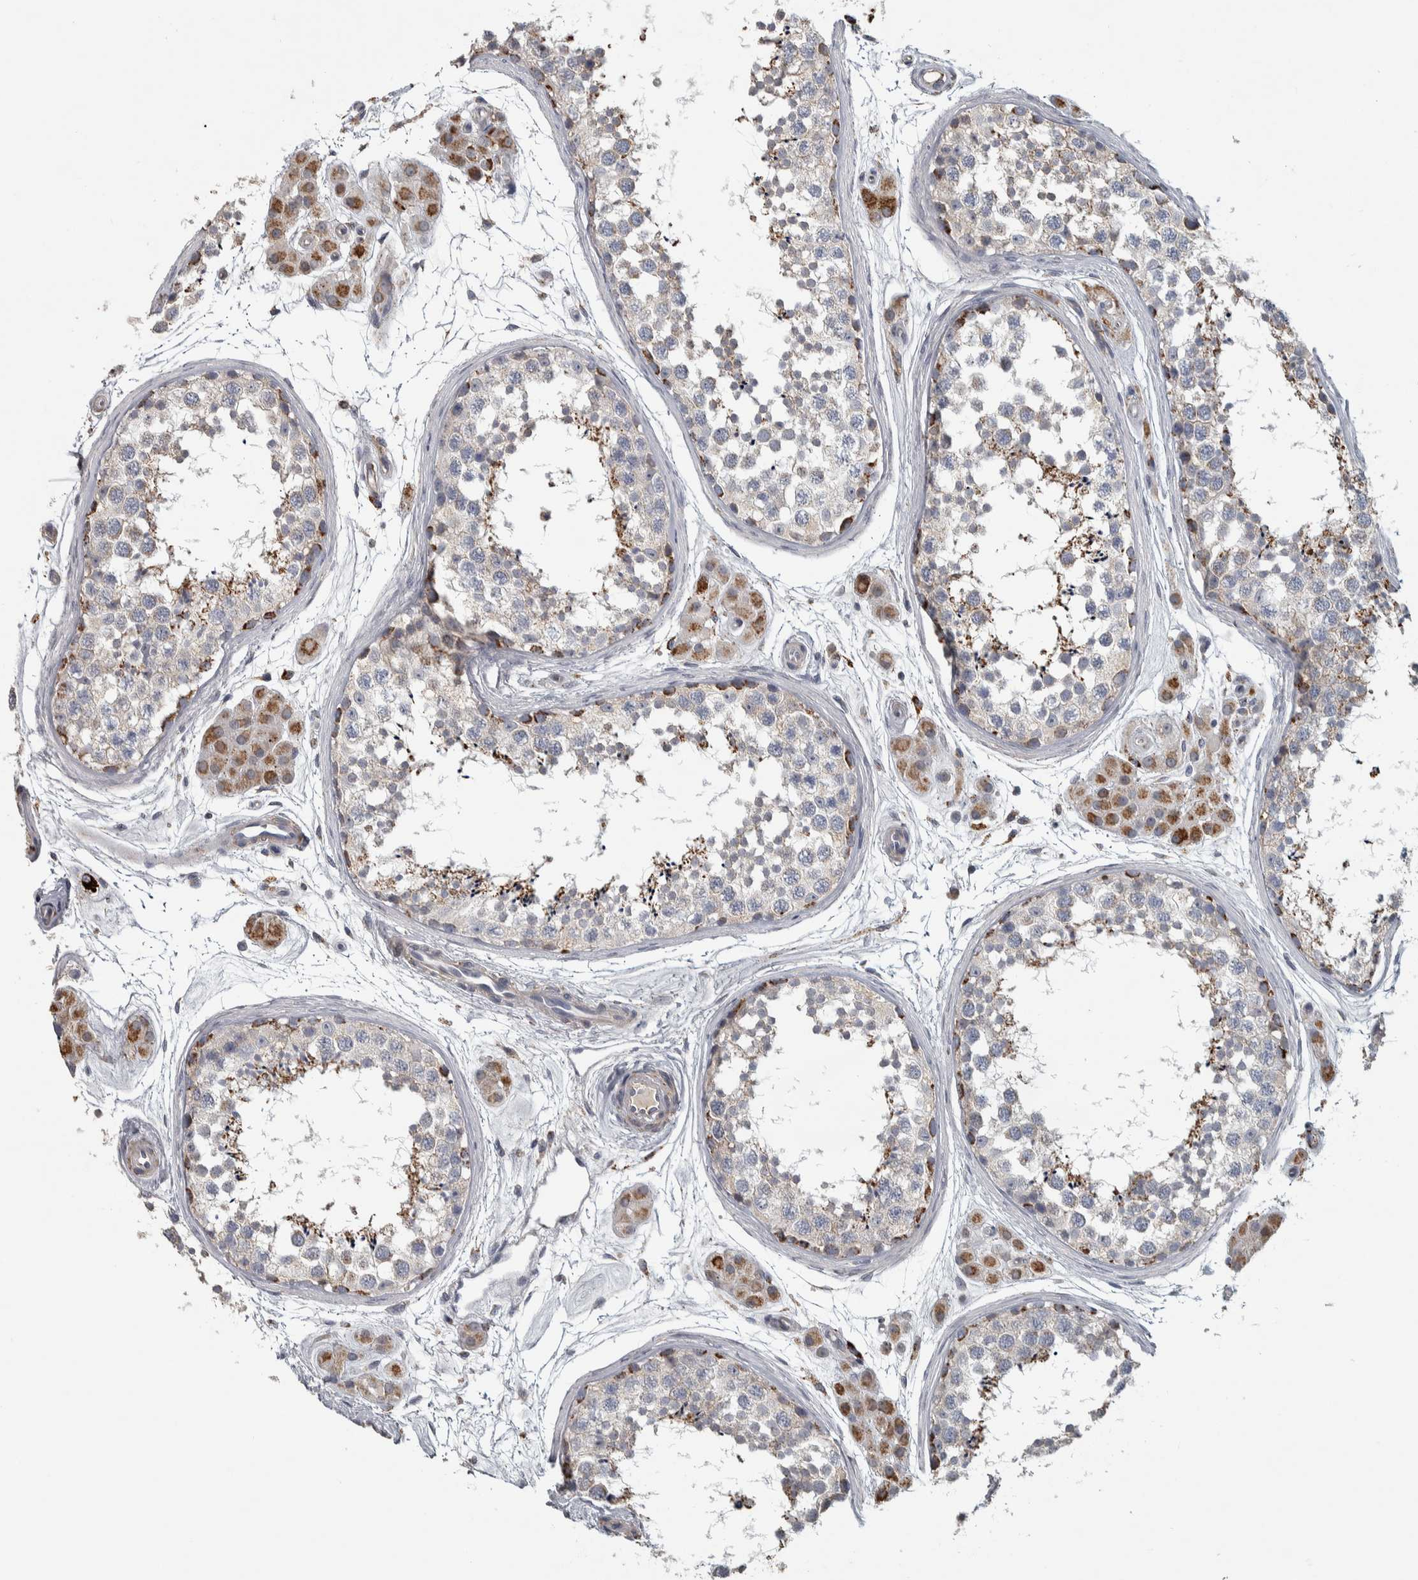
{"staining": {"intensity": "strong", "quantity": "<25%", "location": "cytoplasmic/membranous"}, "tissue": "testis", "cell_type": "Cells in seminiferous ducts", "image_type": "normal", "snomed": [{"axis": "morphology", "description": "Normal tissue, NOS"}, {"axis": "topography", "description": "Testis"}], "caption": "A brown stain shows strong cytoplasmic/membranous positivity of a protein in cells in seminiferous ducts of benign testis.", "gene": "FAM78A", "patient": {"sex": "male", "age": 56}}